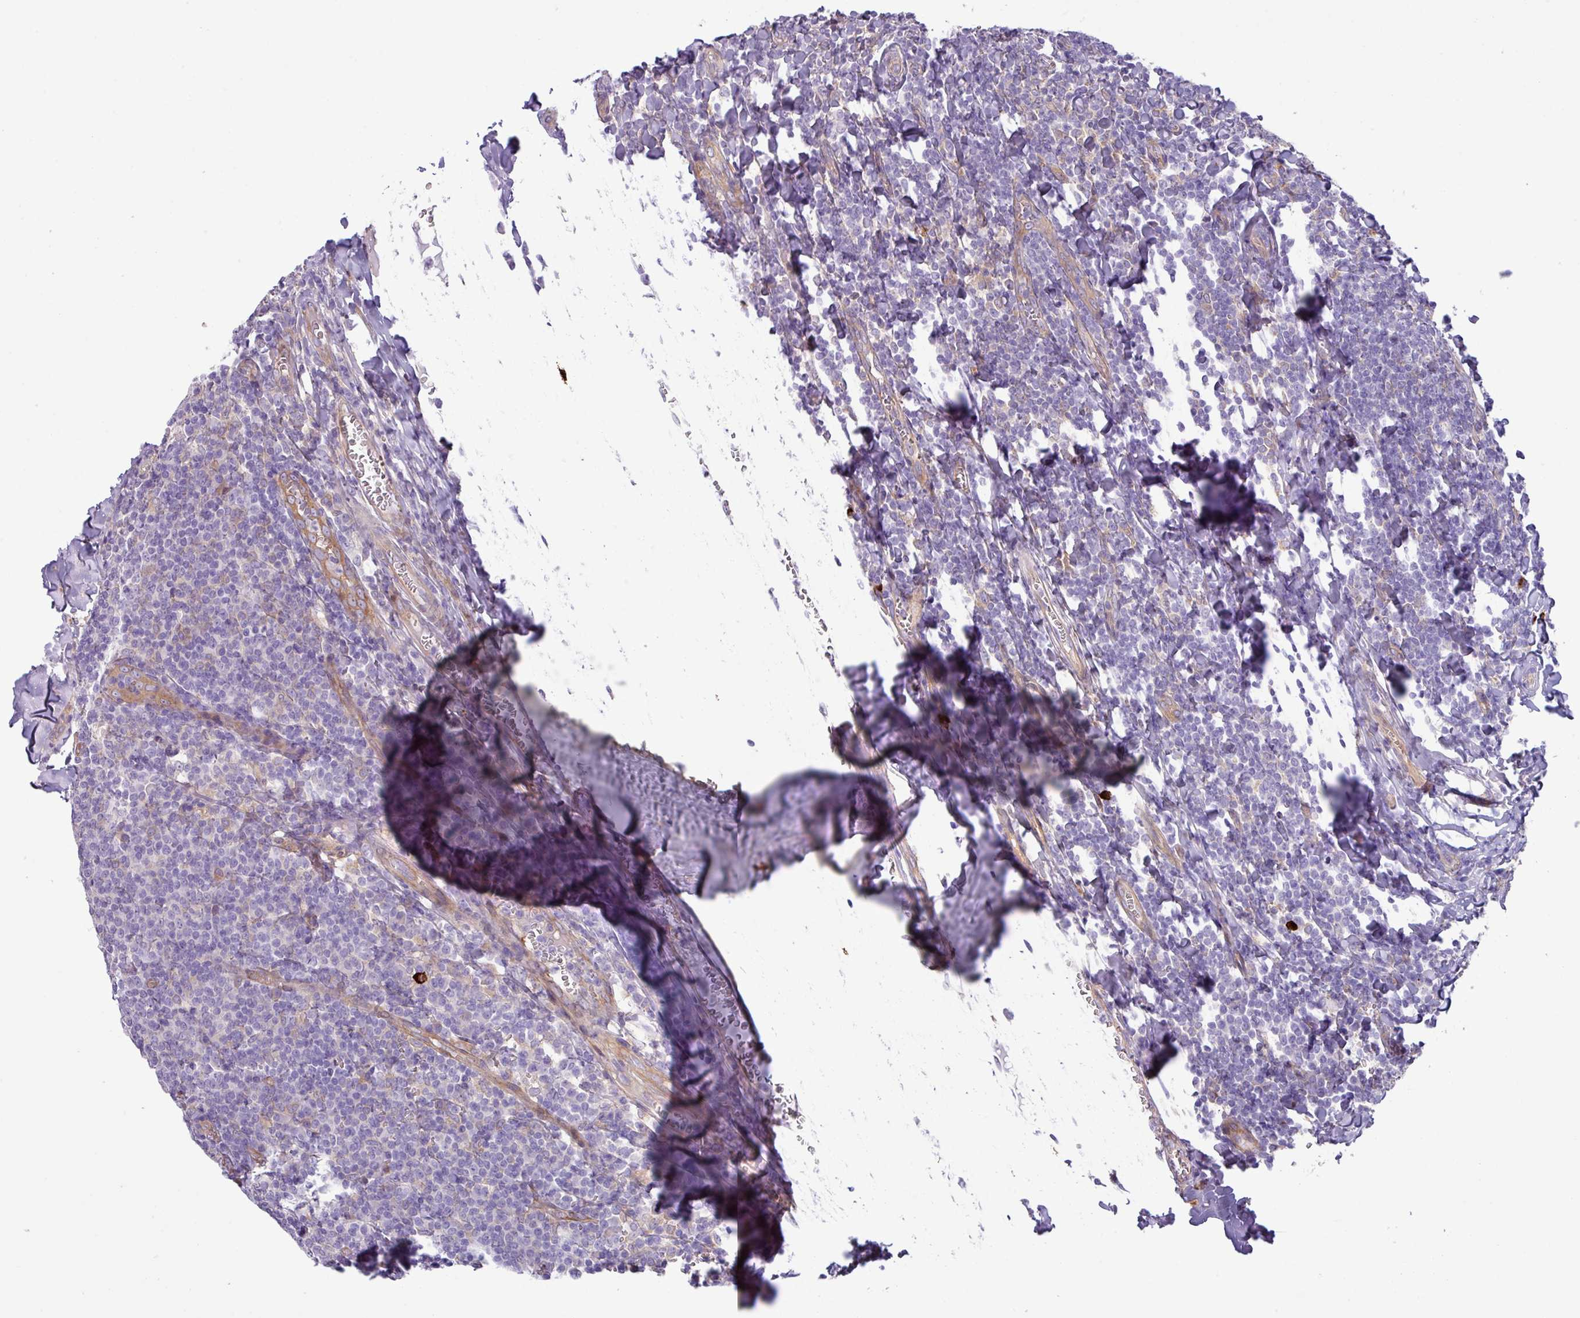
{"staining": {"intensity": "negative", "quantity": "none", "location": "none"}, "tissue": "tonsil", "cell_type": "Germinal center cells", "image_type": "normal", "snomed": [{"axis": "morphology", "description": "Normal tissue, NOS"}, {"axis": "topography", "description": "Tonsil"}], "caption": "This is an immunohistochemistry (IHC) histopathology image of normal tonsil. There is no expression in germinal center cells.", "gene": "KIRREL3", "patient": {"sex": "male", "age": 27}}